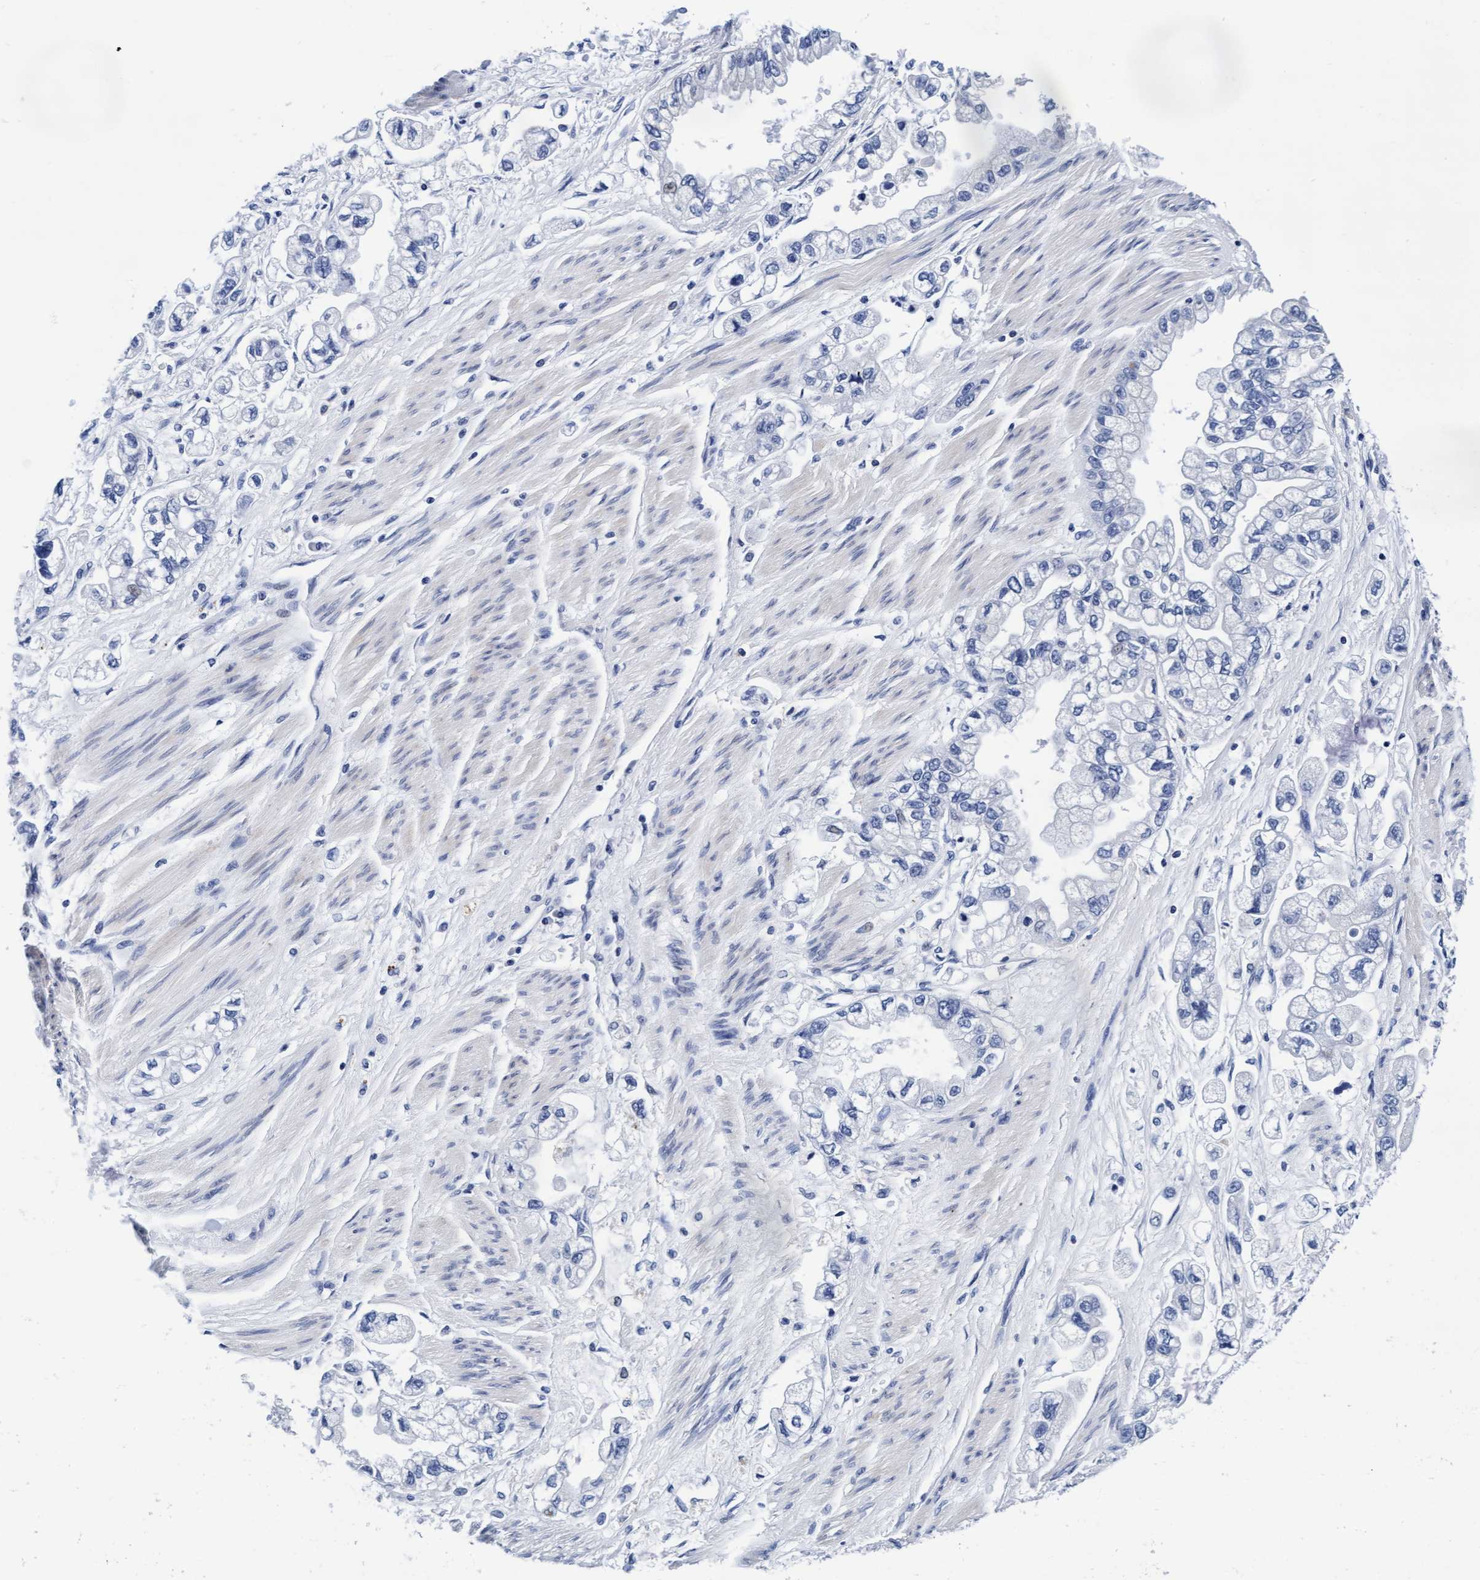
{"staining": {"intensity": "negative", "quantity": "none", "location": "none"}, "tissue": "stomach cancer", "cell_type": "Tumor cells", "image_type": "cancer", "snomed": [{"axis": "morphology", "description": "Normal tissue, NOS"}, {"axis": "morphology", "description": "Adenocarcinoma, NOS"}, {"axis": "topography", "description": "Stomach"}], "caption": "A high-resolution histopathology image shows immunohistochemistry staining of adenocarcinoma (stomach), which reveals no significant staining in tumor cells.", "gene": "ARSG", "patient": {"sex": "male", "age": 62}}